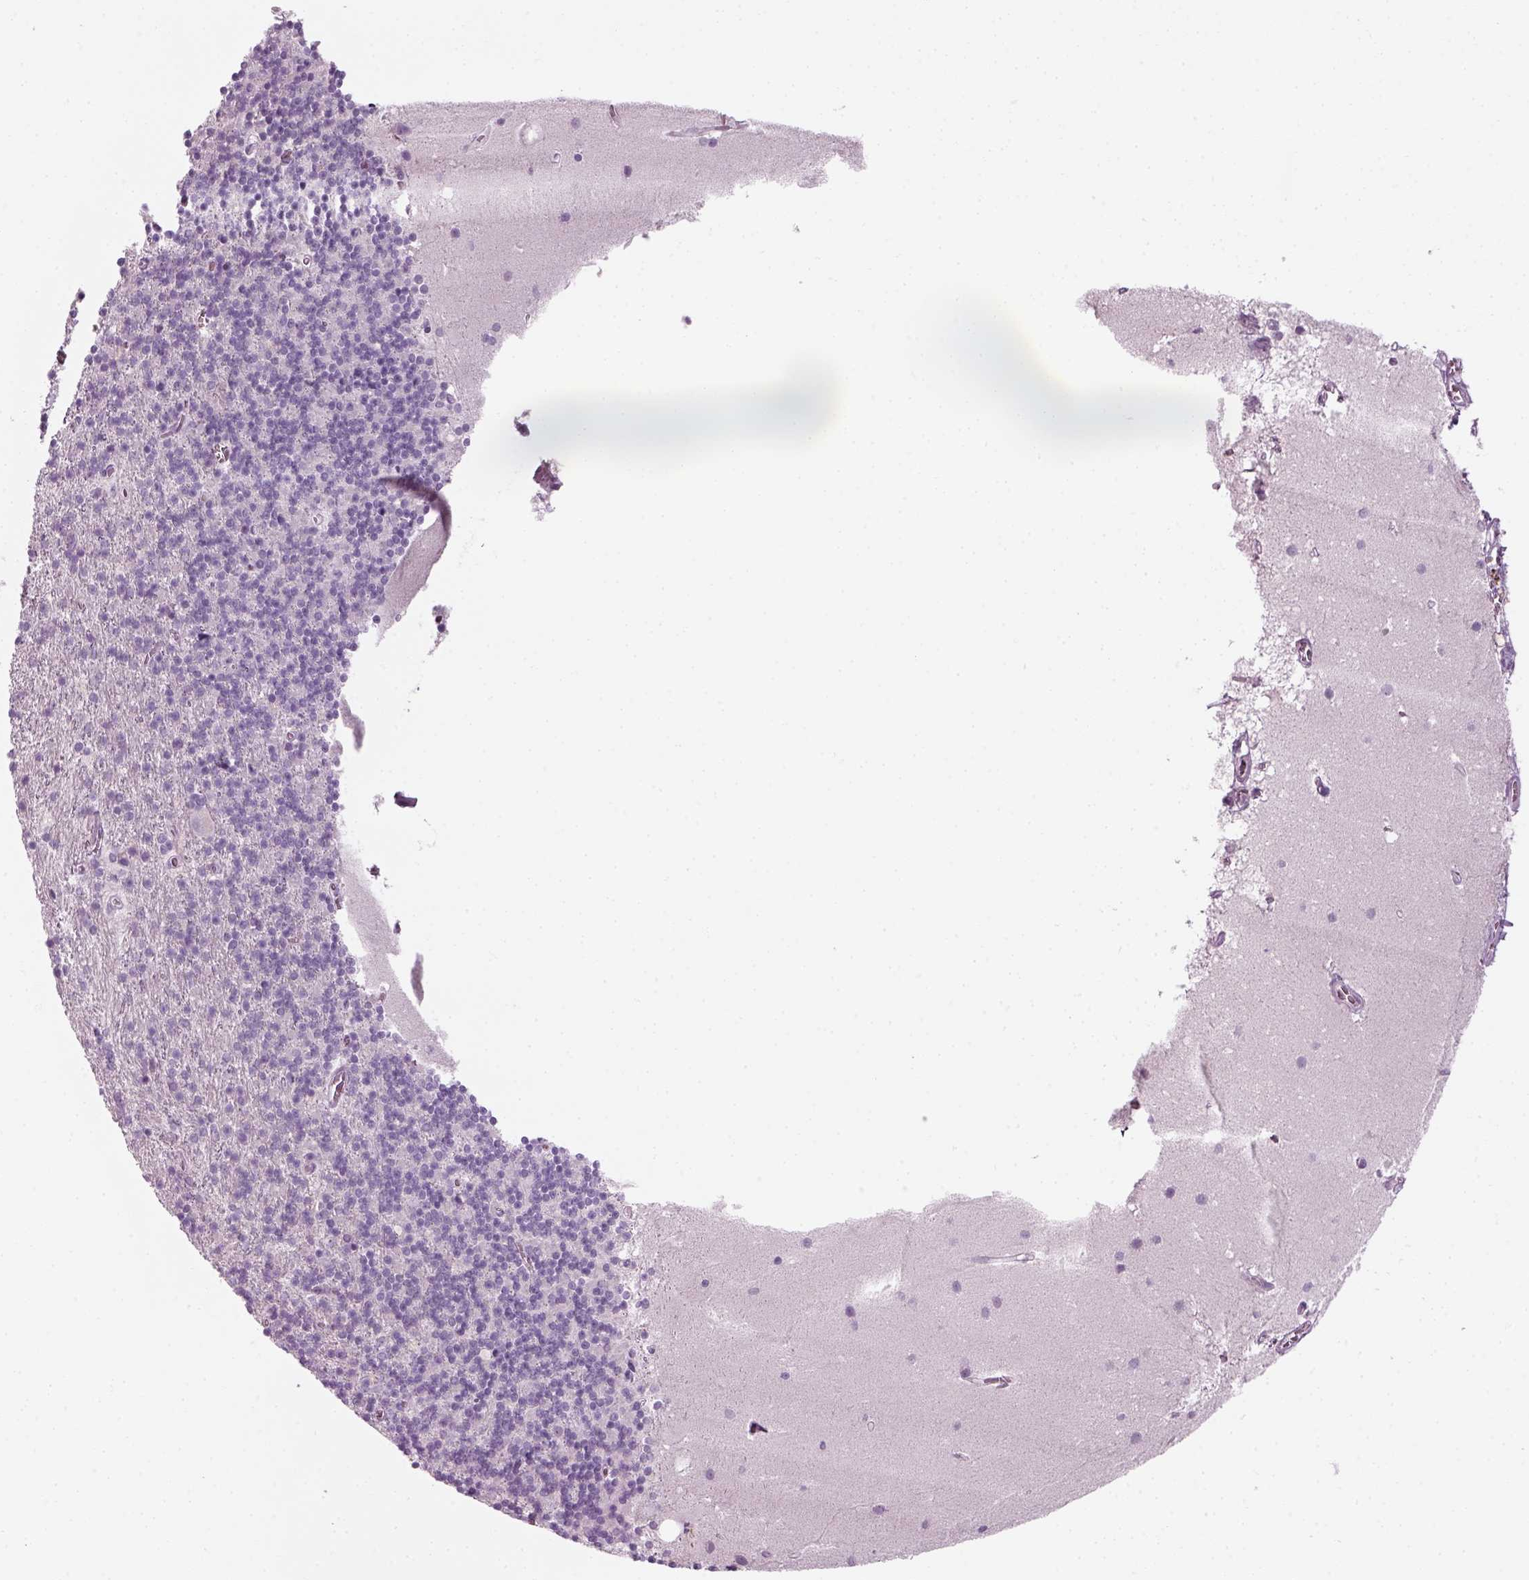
{"staining": {"intensity": "negative", "quantity": "none", "location": "none"}, "tissue": "cerebellum", "cell_type": "Cells in granular layer", "image_type": "normal", "snomed": [{"axis": "morphology", "description": "Normal tissue, NOS"}, {"axis": "topography", "description": "Cerebellum"}], "caption": "DAB (3,3'-diaminobenzidine) immunohistochemical staining of benign human cerebellum shows no significant staining in cells in granular layer.", "gene": "KRT75", "patient": {"sex": "male", "age": 70}}